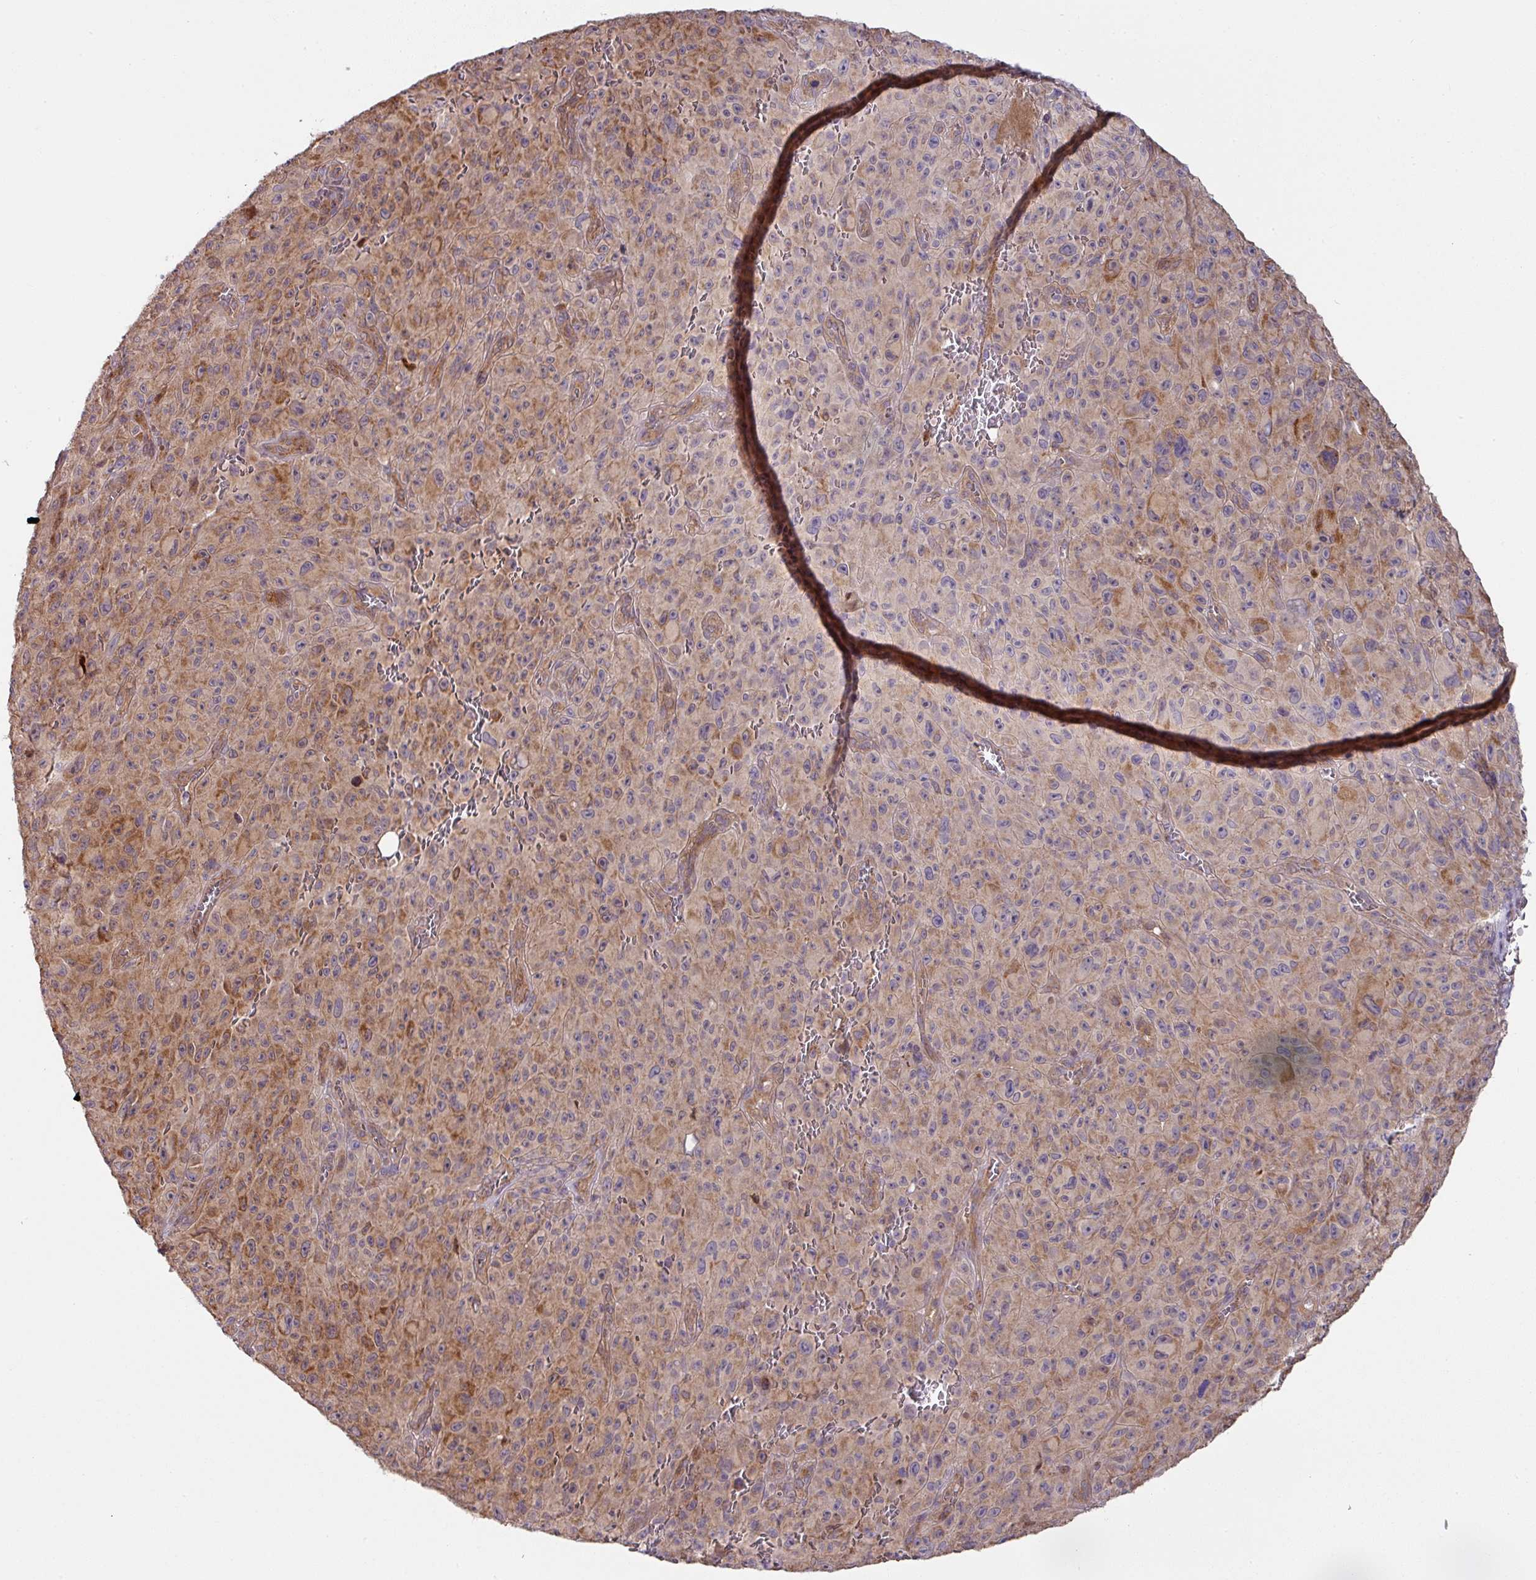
{"staining": {"intensity": "moderate", "quantity": ">75%", "location": "cytoplasmic/membranous"}, "tissue": "melanoma", "cell_type": "Tumor cells", "image_type": "cancer", "snomed": [{"axis": "morphology", "description": "Malignant melanoma, NOS"}, {"axis": "topography", "description": "Skin"}], "caption": "Immunohistochemical staining of human melanoma displays medium levels of moderate cytoplasmic/membranous positivity in approximately >75% of tumor cells.", "gene": "STK35", "patient": {"sex": "female", "age": 82}}